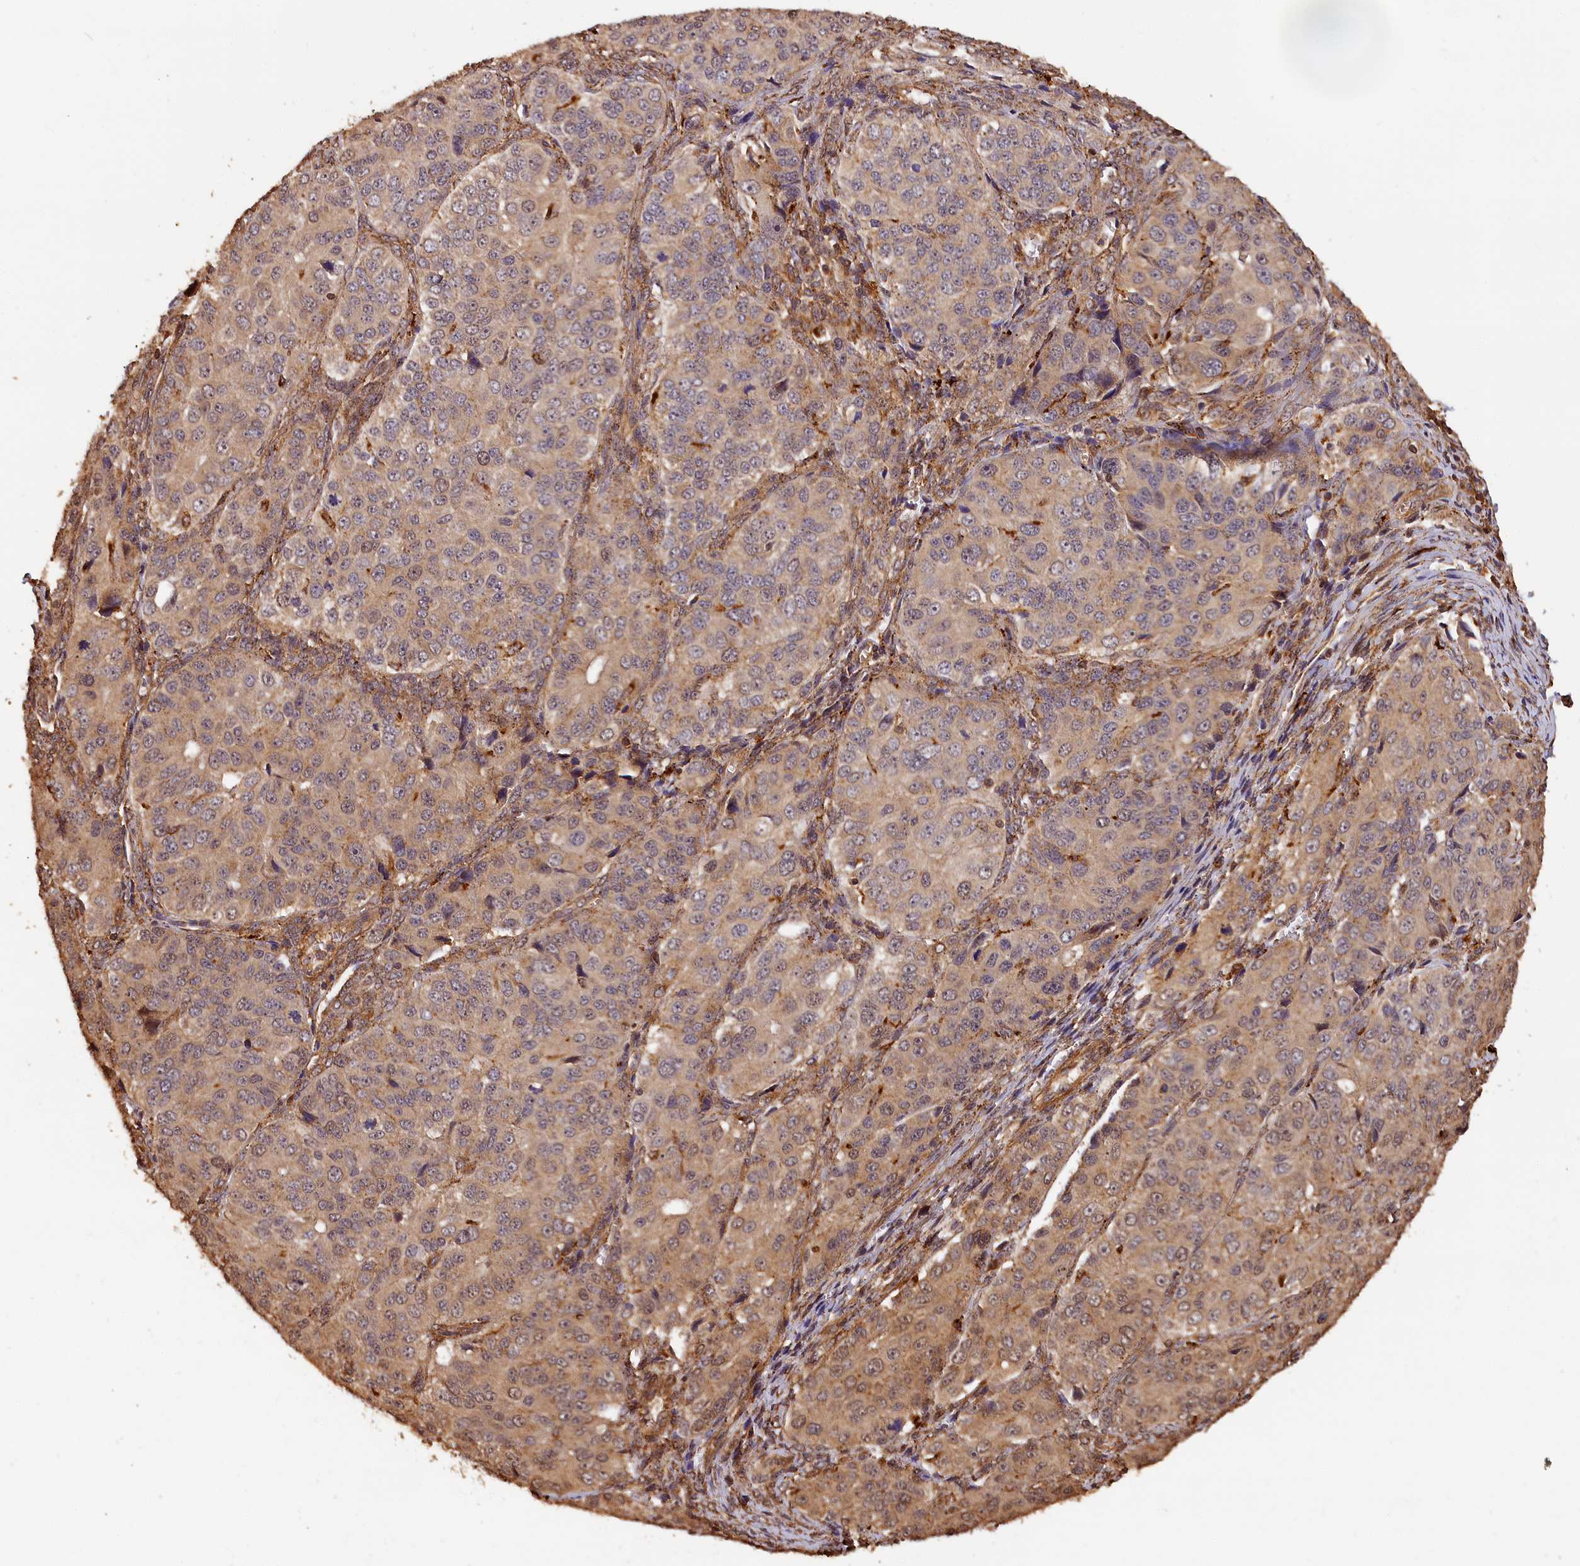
{"staining": {"intensity": "weak", "quantity": "25%-75%", "location": "cytoplasmic/membranous"}, "tissue": "ovarian cancer", "cell_type": "Tumor cells", "image_type": "cancer", "snomed": [{"axis": "morphology", "description": "Carcinoma, endometroid"}, {"axis": "topography", "description": "Ovary"}], "caption": "The photomicrograph shows immunohistochemical staining of endometroid carcinoma (ovarian). There is weak cytoplasmic/membranous expression is present in approximately 25%-75% of tumor cells. (IHC, brightfield microscopy, high magnification).", "gene": "MMP15", "patient": {"sex": "female", "age": 51}}